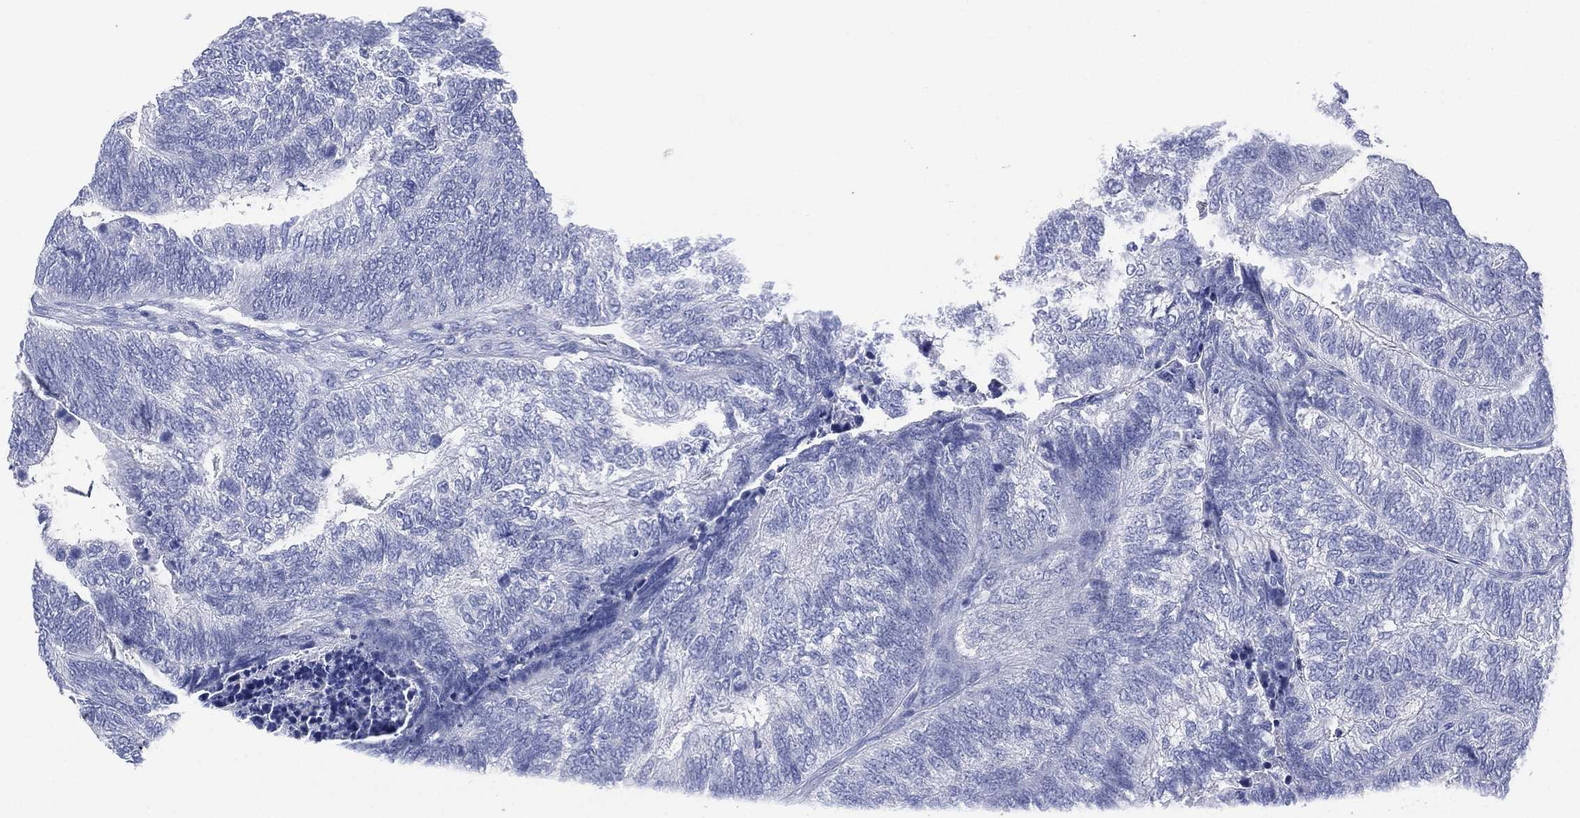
{"staining": {"intensity": "negative", "quantity": "none", "location": "none"}, "tissue": "colorectal cancer", "cell_type": "Tumor cells", "image_type": "cancer", "snomed": [{"axis": "morphology", "description": "Adenocarcinoma, NOS"}, {"axis": "topography", "description": "Colon"}], "caption": "This micrograph is of colorectal adenocarcinoma stained with immunohistochemistry (IHC) to label a protein in brown with the nuclei are counter-stained blue. There is no positivity in tumor cells.", "gene": "DSG1", "patient": {"sex": "female", "age": 67}}